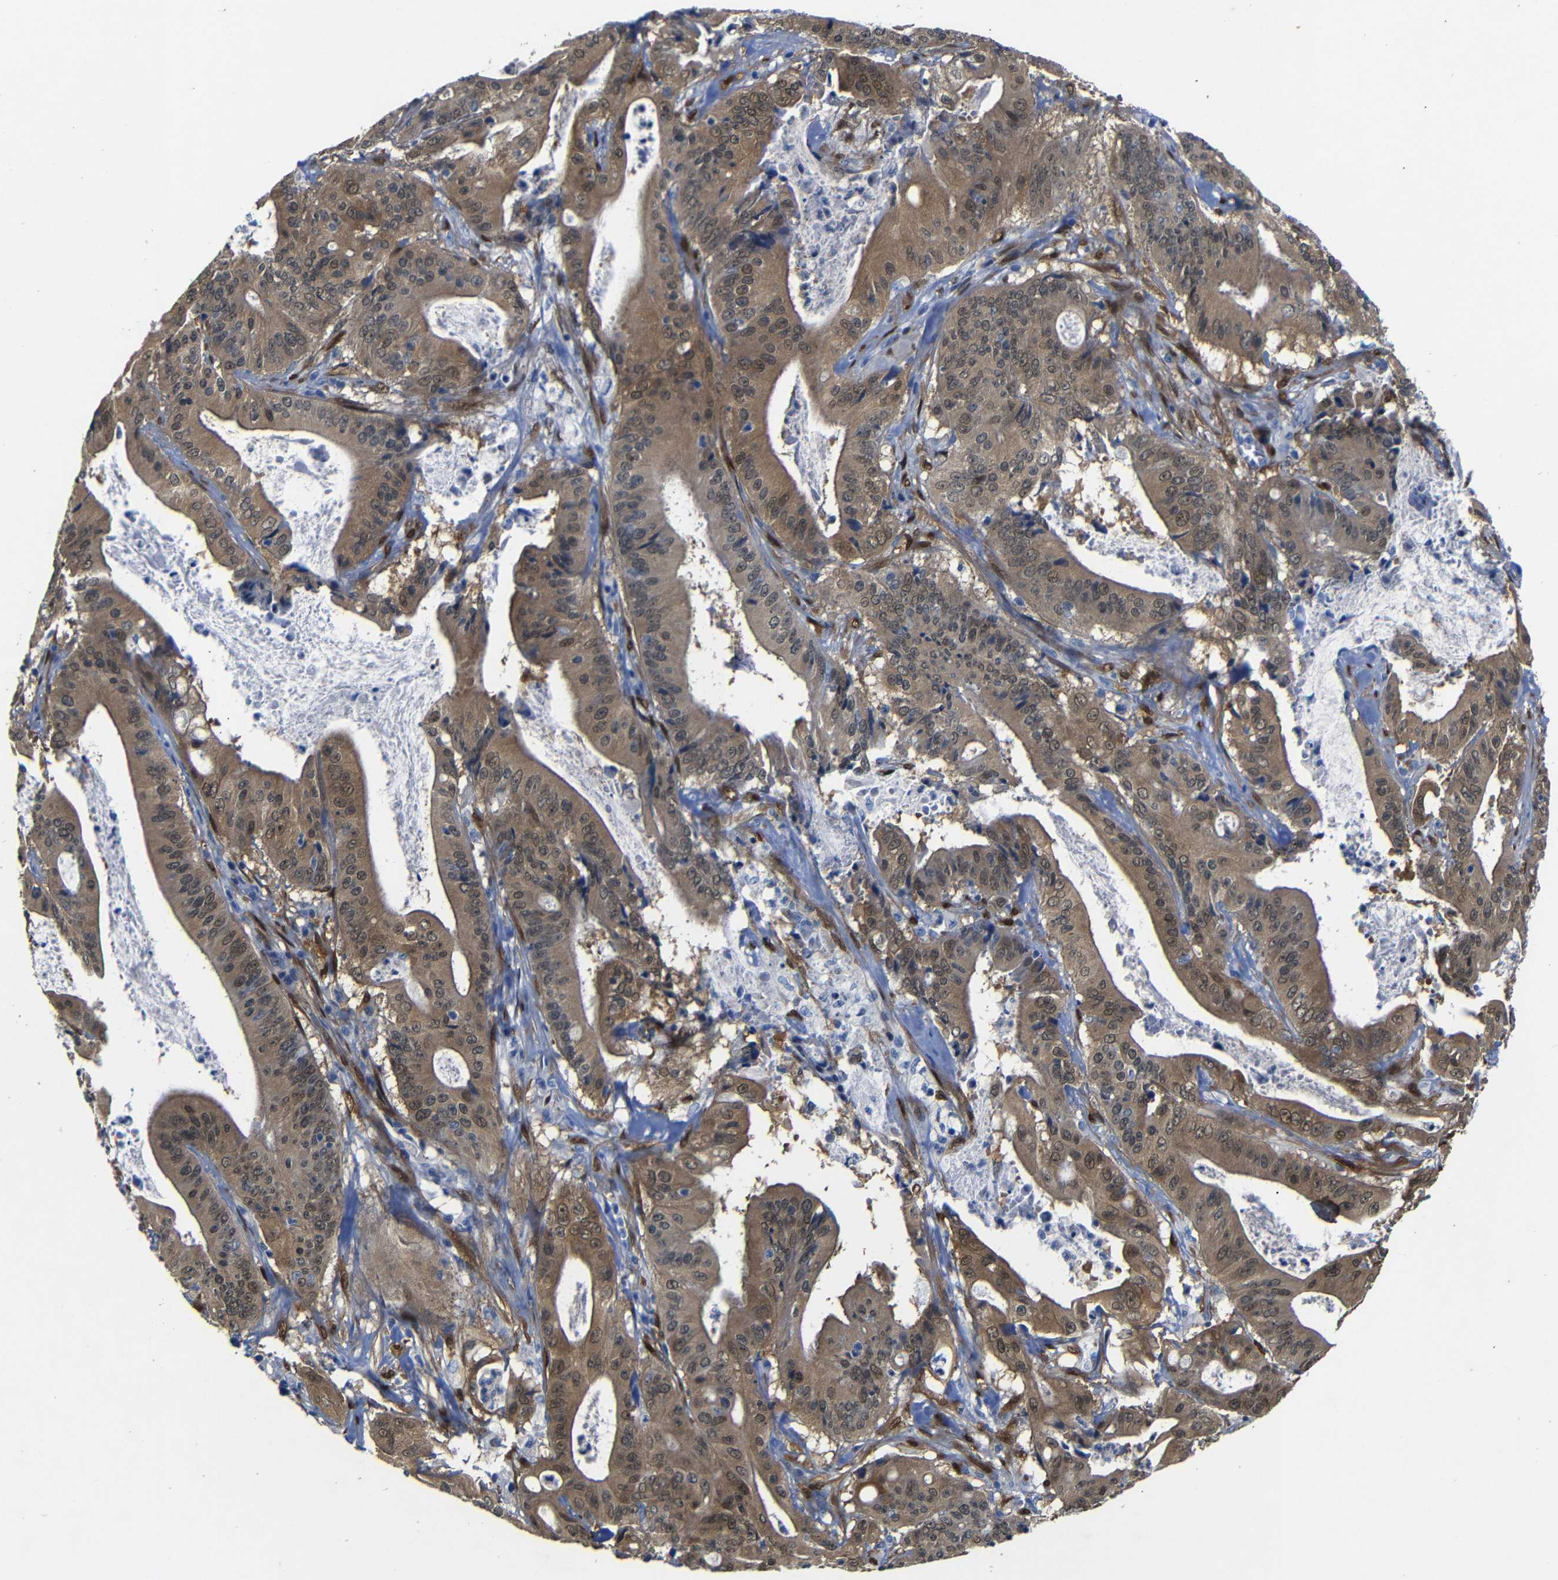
{"staining": {"intensity": "moderate", "quantity": ">75%", "location": "cytoplasmic/membranous,nuclear"}, "tissue": "pancreatic cancer", "cell_type": "Tumor cells", "image_type": "cancer", "snomed": [{"axis": "morphology", "description": "Normal tissue, NOS"}, {"axis": "topography", "description": "Lymph node"}], "caption": "Immunohistochemical staining of human pancreatic cancer reveals medium levels of moderate cytoplasmic/membranous and nuclear protein expression in about >75% of tumor cells.", "gene": "YAP1", "patient": {"sex": "male", "age": 62}}